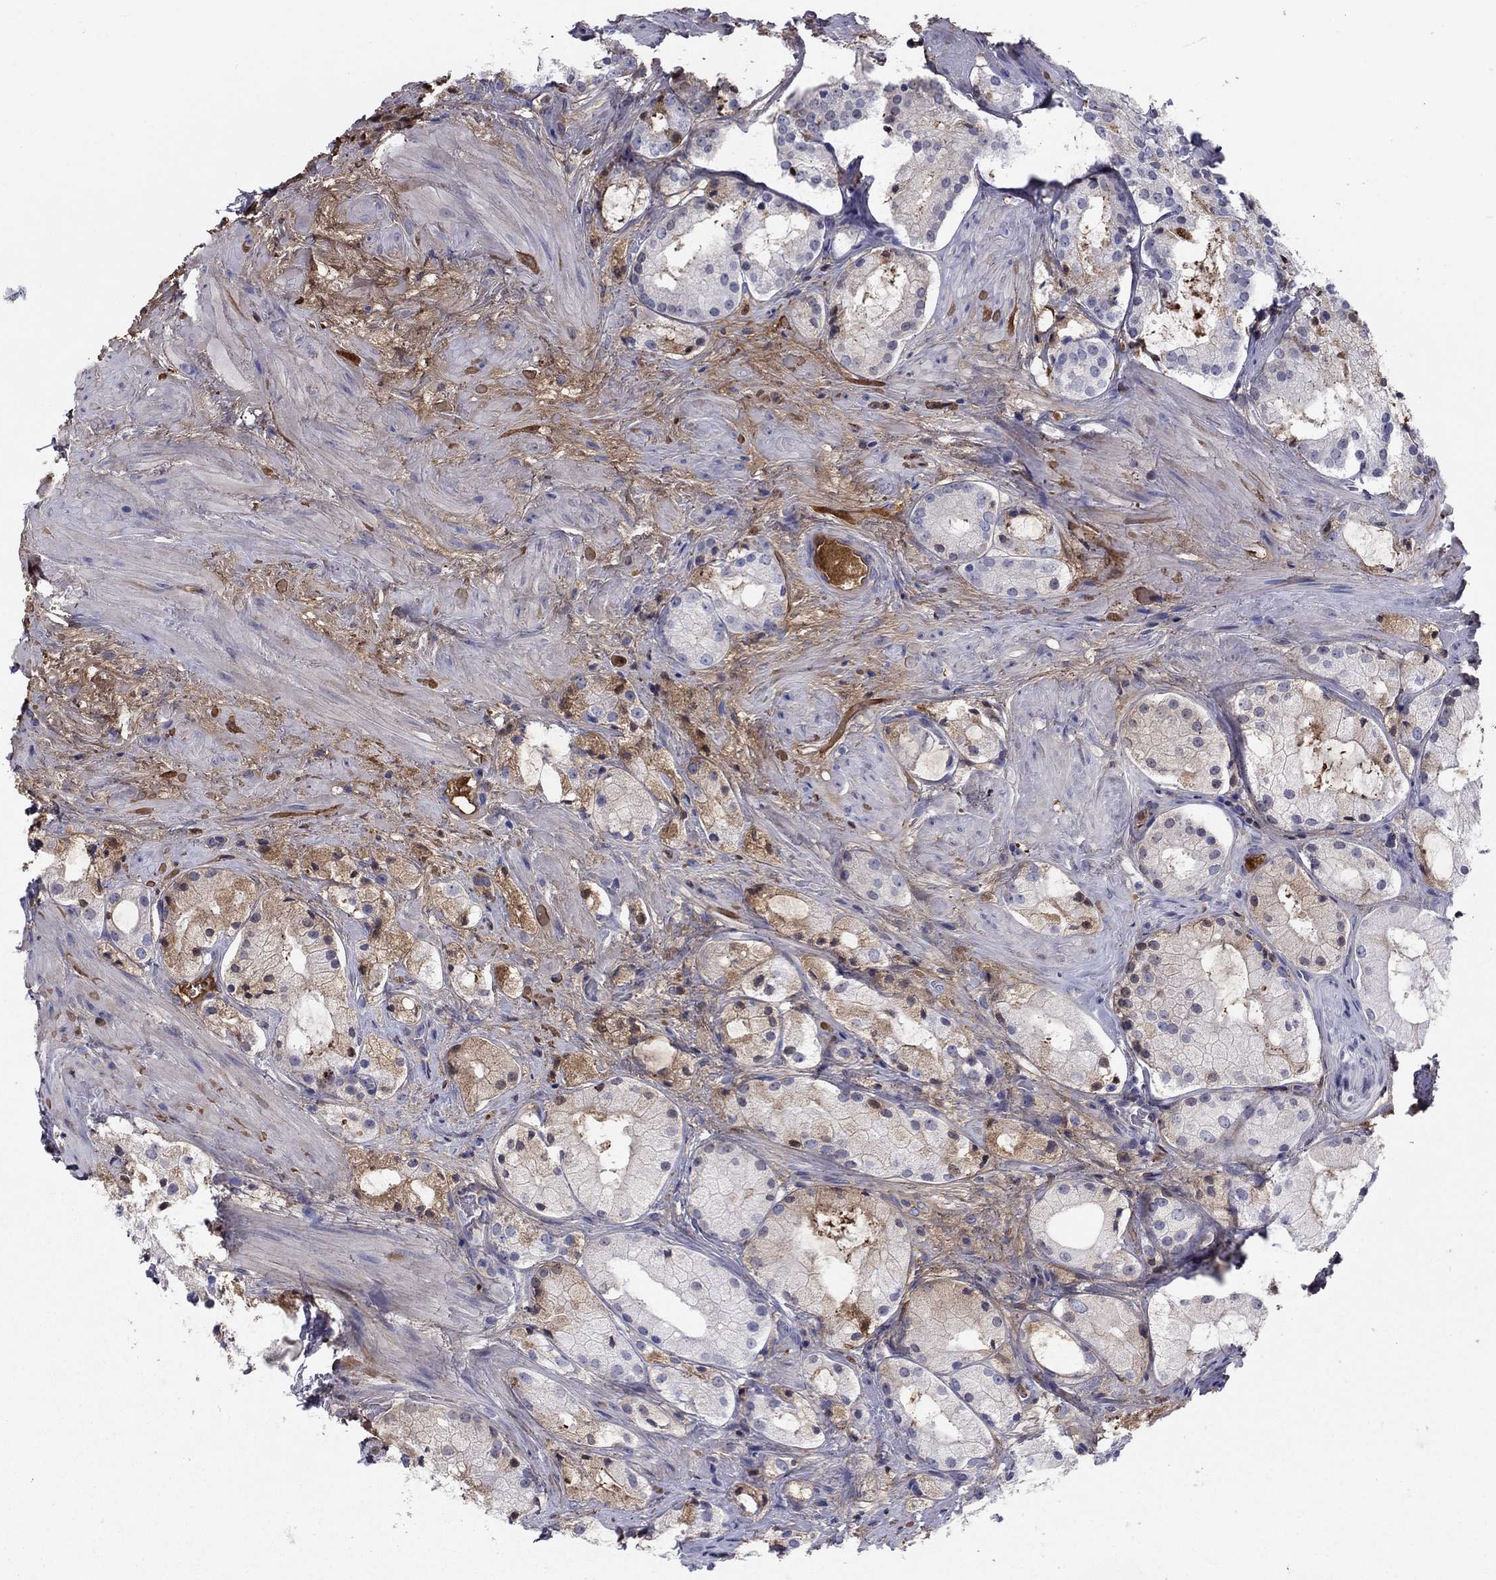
{"staining": {"intensity": "weak", "quantity": "<25%", "location": "cytoplasmic/membranous"}, "tissue": "prostate cancer", "cell_type": "Tumor cells", "image_type": "cancer", "snomed": [{"axis": "morphology", "description": "Adenocarcinoma, NOS"}, {"axis": "morphology", "description": "Adenocarcinoma, High grade"}, {"axis": "topography", "description": "Prostate"}], "caption": "IHC of adenocarcinoma (prostate) reveals no expression in tumor cells.", "gene": "HPX", "patient": {"sex": "male", "age": 64}}